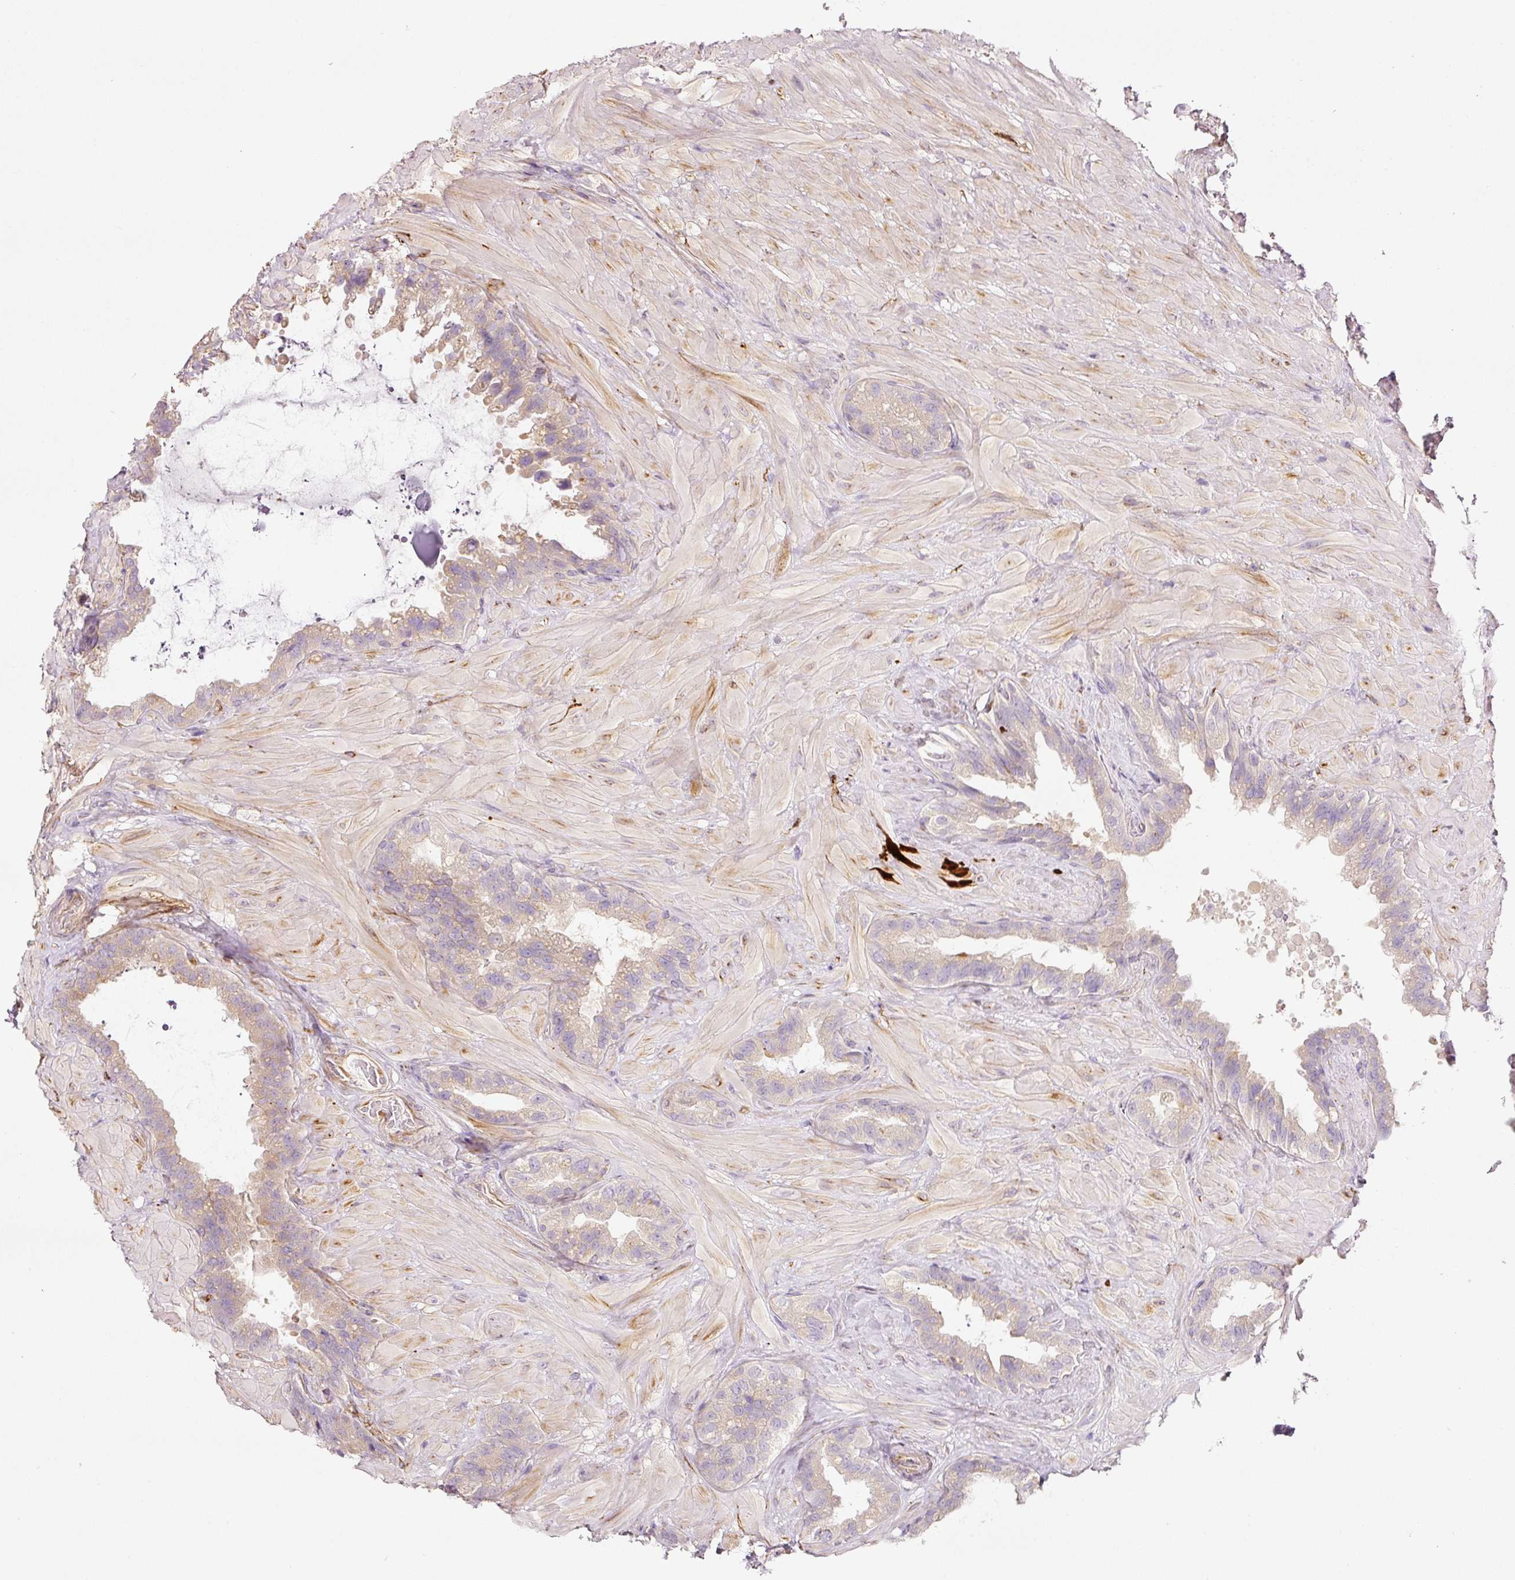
{"staining": {"intensity": "moderate", "quantity": "25%-75%", "location": "cytoplasmic/membranous"}, "tissue": "seminal vesicle", "cell_type": "Glandular cells", "image_type": "normal", "snomed": [{"axis": "morphology", "description": "Normal tissue, NOS"}, {"axis": "topography", "description": "Seminal veicle"}, {"axis": "topography", "description": "Peripheral nerve tissue"}], "caption": "Human seminal vesicle stained with a brown dye reveals moderate cytoplasmic/membranous positive positivity in approximately 25%-75% of glandular cells.", "gene": "RNF167", "patient": {"sex": "male", "age": 76}}